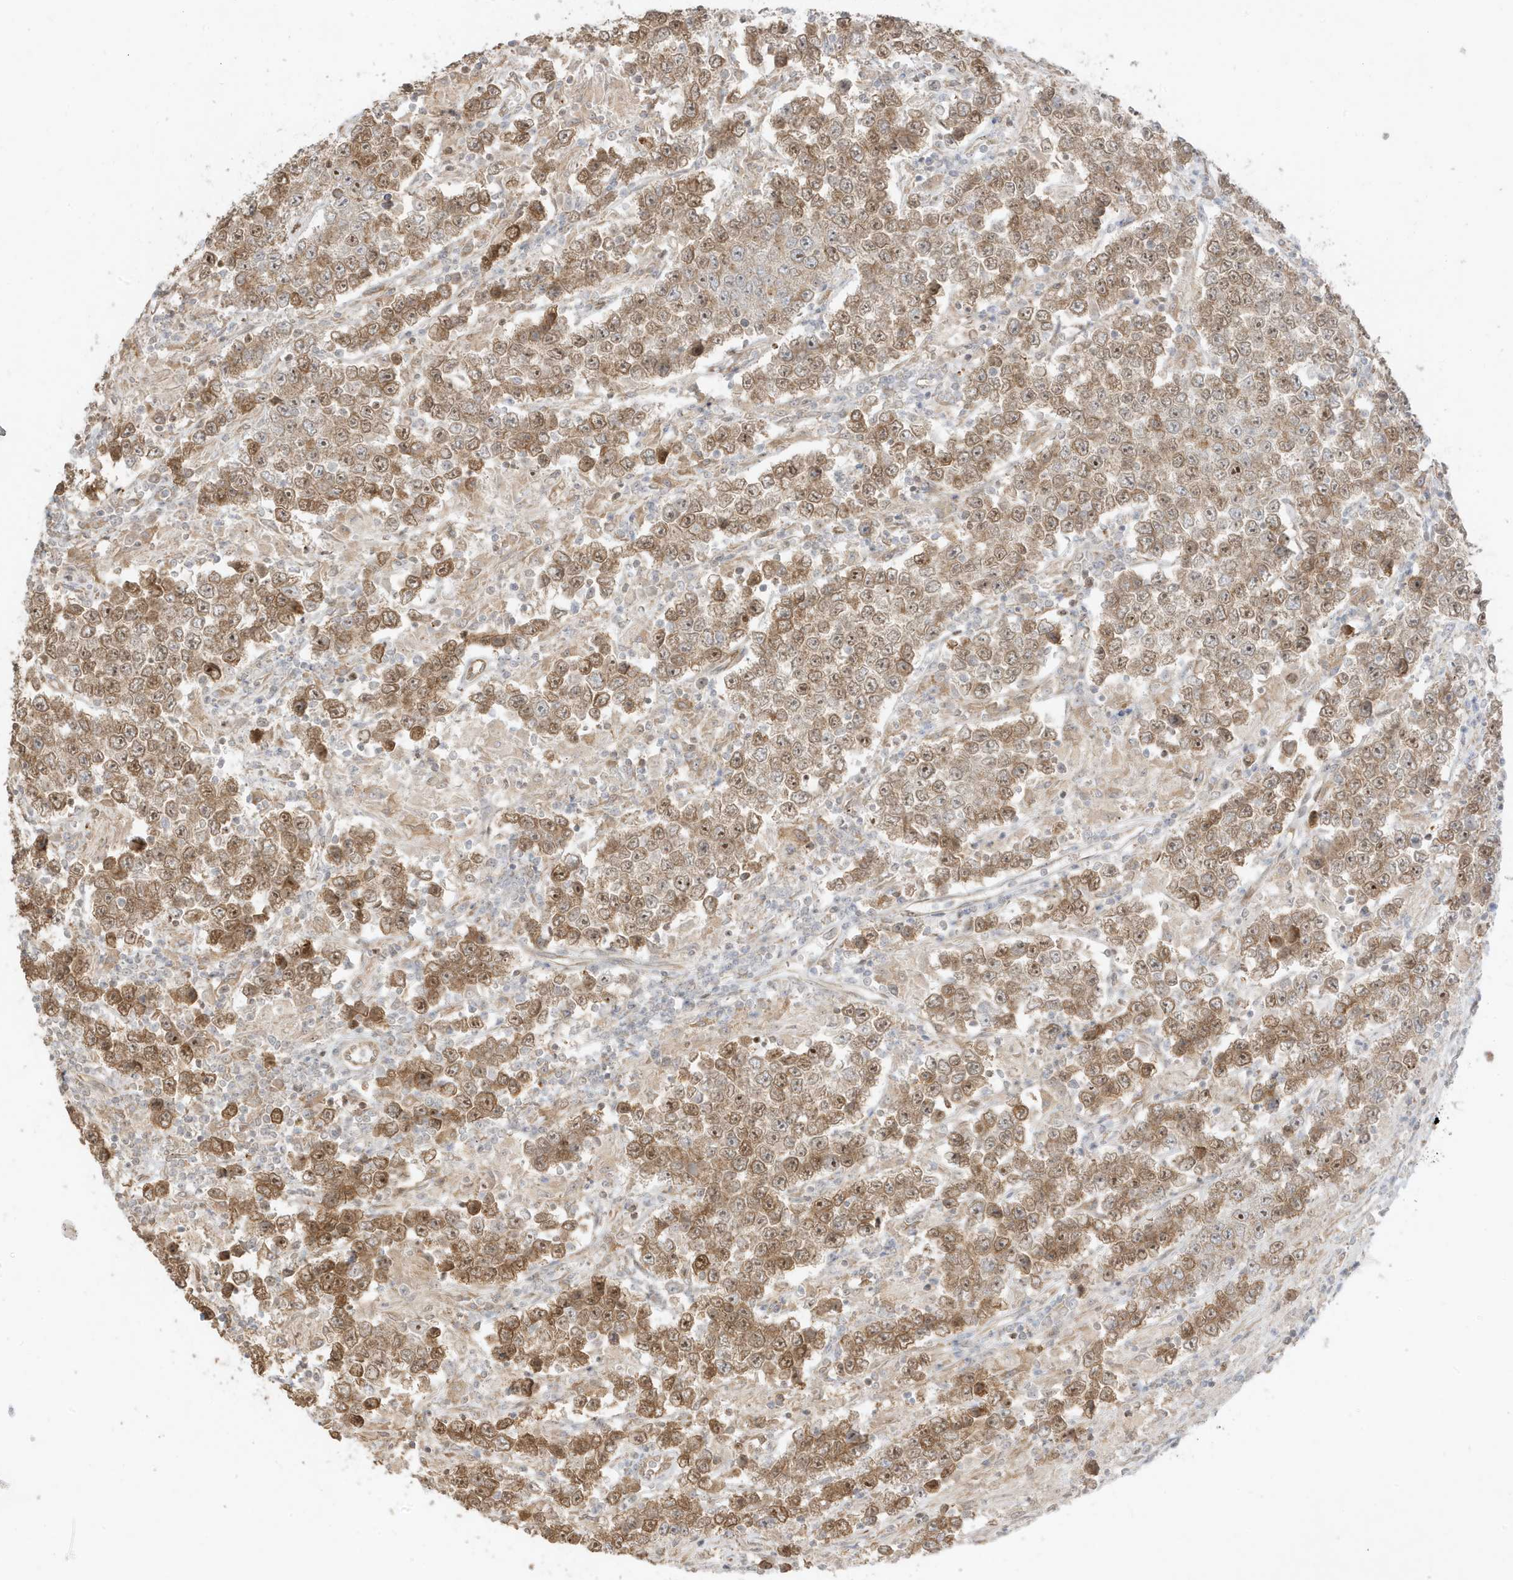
{"staining": {"intensity": "moderate", "quantity": ">75%", "location": "cytoplasmic/membranous"}, "tissue": "testis cancer", "cell_type": "Tumor cells", "image_type": "cancer", "snomed": [{"axis": "morphology", "description": "Normal tissue, NOS"}, {"axis": "morphology", "description": "Urothelial carcinoma, High grade"}, {"axis": "morphology", "description": "Seminoma, NOS"}, {"axis": "morphology", "description": "Carcinoma, Embryonal, NOS"}, {"axis": "topography", "description": "Urinary bladder"}, {"axis": "topography", "description": "Testis"}], "caption": "Testis cancer (seminoma) tissue shows moderate cytoplasmic/membranous staining in about >75% of tumor cells, visualized by immunohistochemistry. (DAB (3,3'-diaminobenzidine) IHC with brightfield microscopy, high magnification).", "gene": "ZBTB41", "patient": {"sex": "male", "age": 41}}